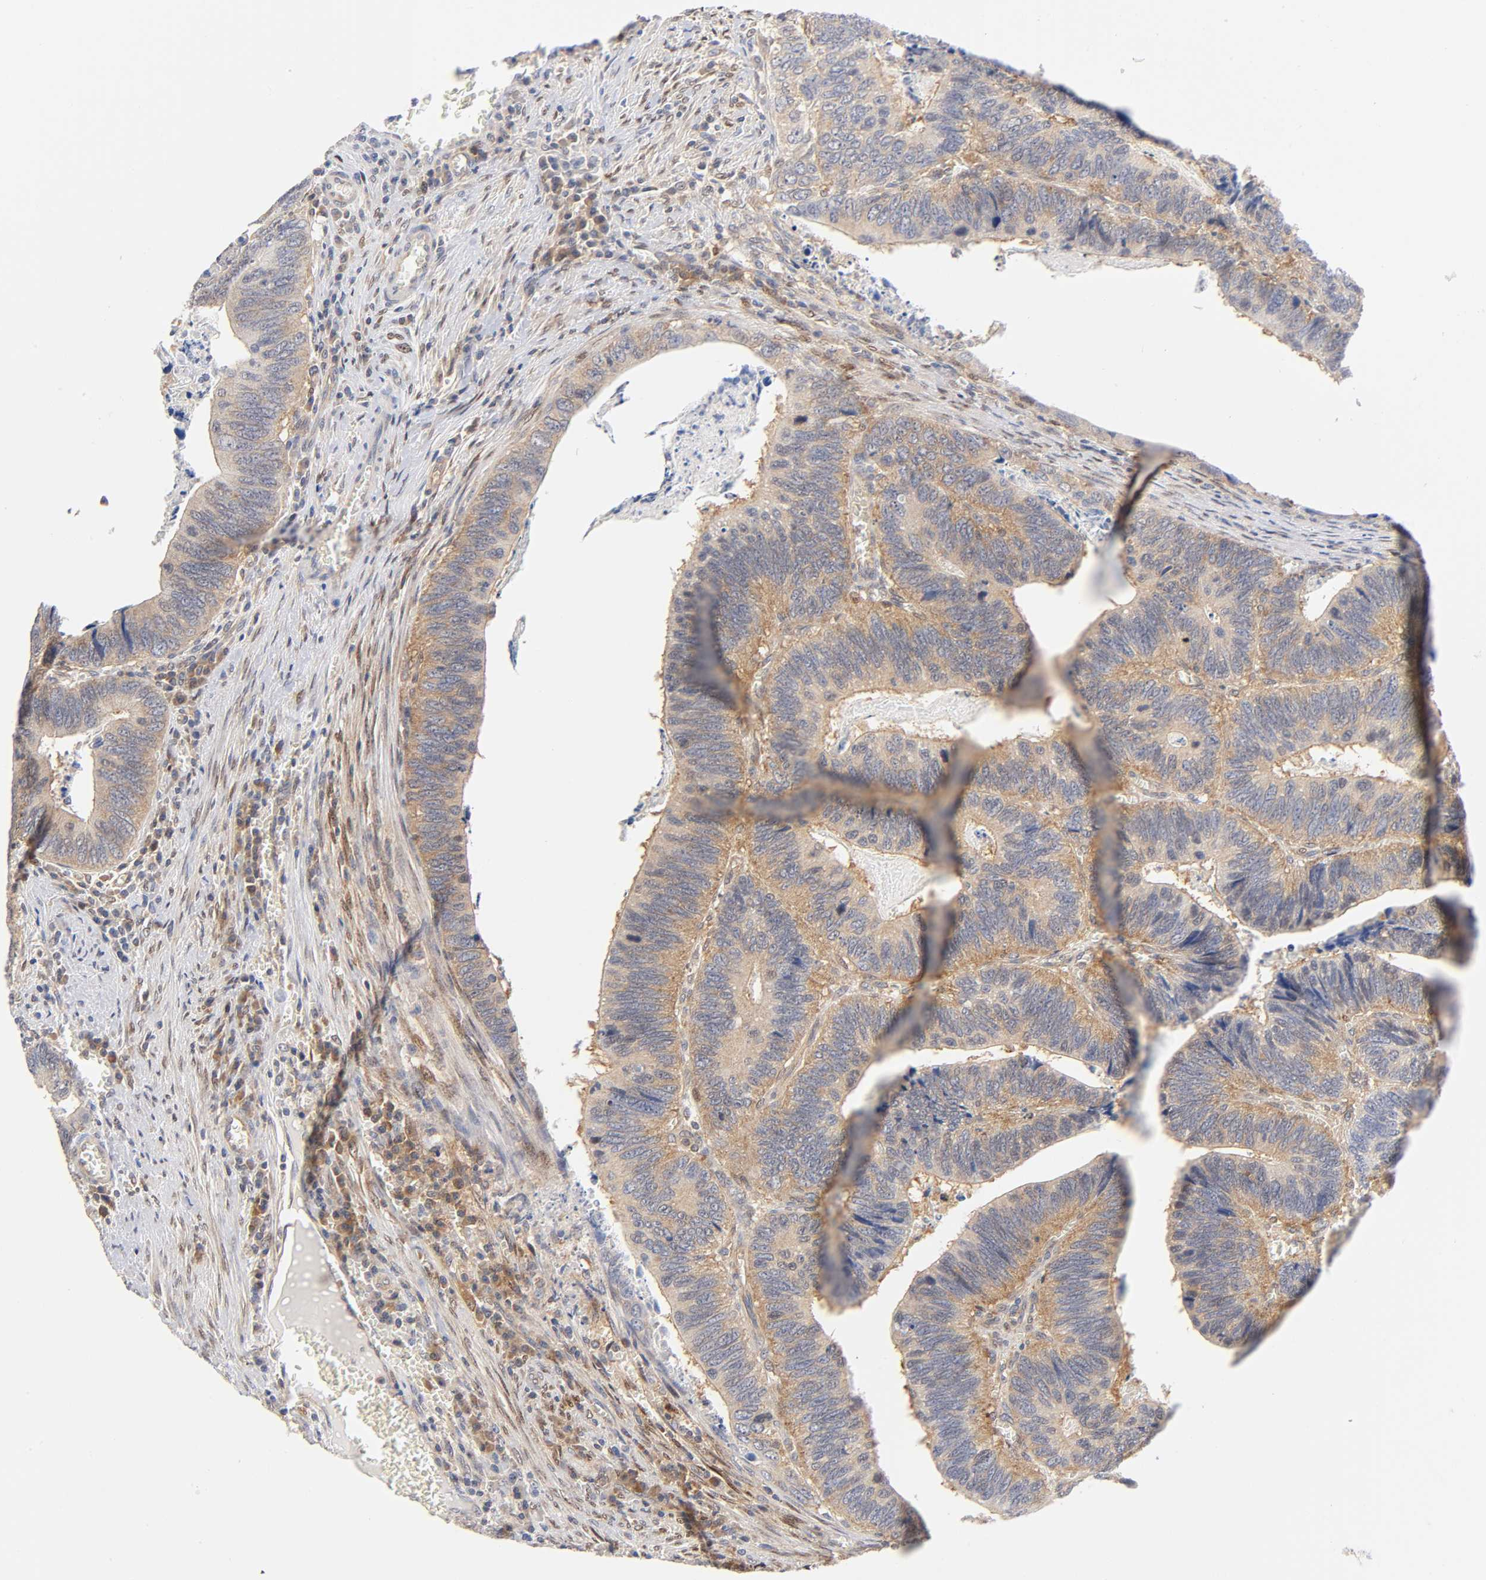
{"staining": {"intensity": "moderate", "quantity": ">75%", "location": "cytoplasmic/membranous"}, "tissue": "colorectal cancer", "cell_type": "Tumor cells", "image_type": "cancer", "snomed": [{"axis": "morphology", "description": "Adenocarcinoma, NOS"}, {"axis": "topography", "description": "Colon"}], "caption": "Human colorectal cancer (adenocarcinoma) stained with a brown dye demonstrates moderate cytoplasmic/membranous positive positivity in about >75% of tumor cells.", "gene": "PAFAH1B1", "patient": {"sex": "male", "age": 72}}